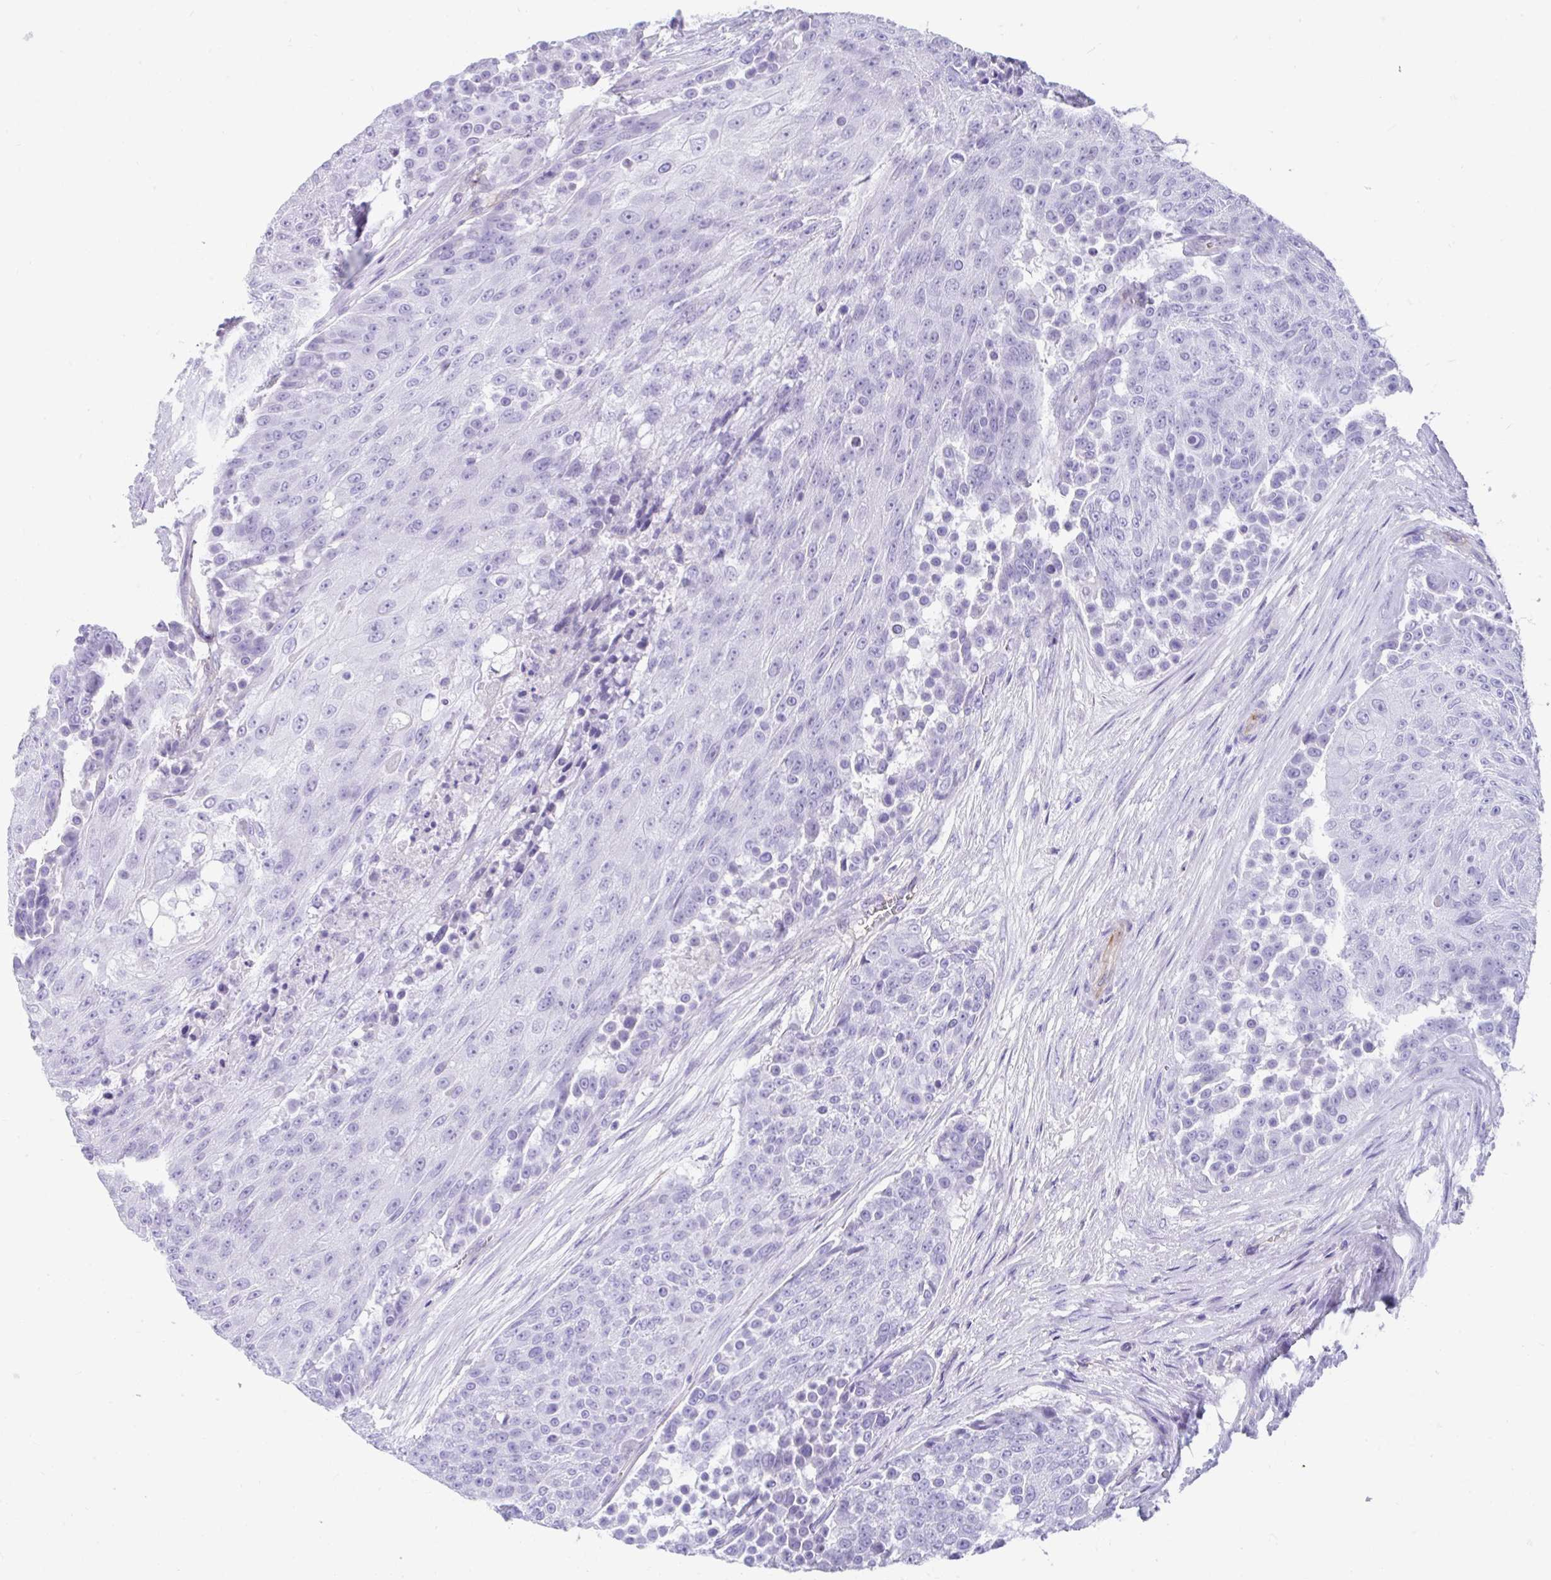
{"staining": {"intensity": "negative", "quantity": "none", "location": "none"}, "tissue": "urothelial cancer", "cell_type": "Tumor cells", "image_type": "cancer", "snomed": [{"axis": "morphology", "description": "Urothelial carcinoma, High grade"}, {"axis": "topography", "description": "Urinary bladder"}], "caption": "The IHC micrograph has no significant staining in tumor cells of high-grade urothelial carcinoma tissue.", "gene": "FAM107A", "patient": {"sex": "female", "age": 63}}